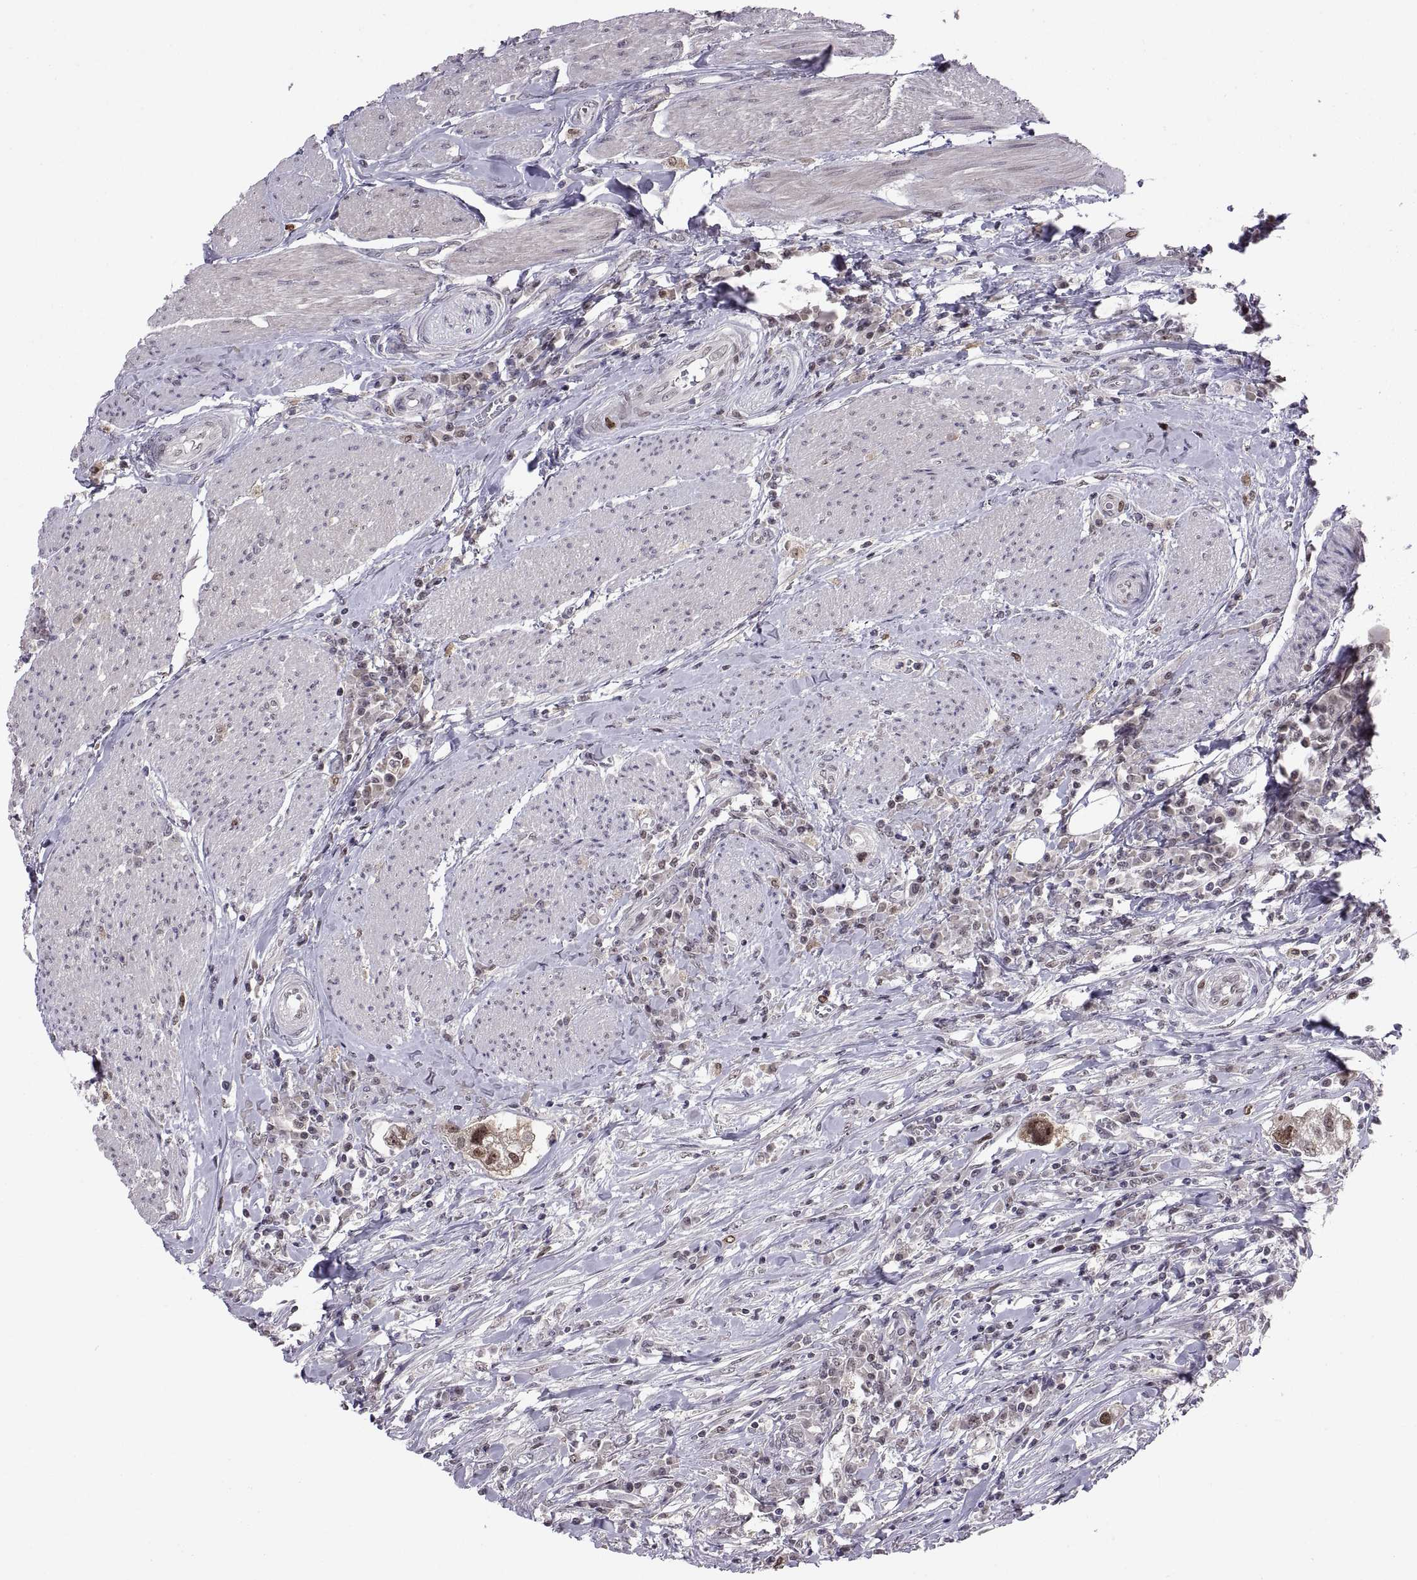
{"staining": {"intensity": "moderate", "quantity": "<25%", "location": "nuclear"}, "tissue": "urothelial cancer", "cell_type": "Tumor cells", "image_type": "cancer", "snomed": [{"axis": "morphology", "description": "Urothelial carcinoma, NOS"}, {"axis": "morphology", "description": "Urothelial carcinoma, High grade"}, {"axis": "topography", "description": "Urinary bladder"}], "caption": "Urothelial cancer stained for a protein (brown) demonstrates moderate nuclear positive staining in approximately <25% of tumor cells.", "gene": "CHFR", "patient": {"sex": "male", "age": 63}}